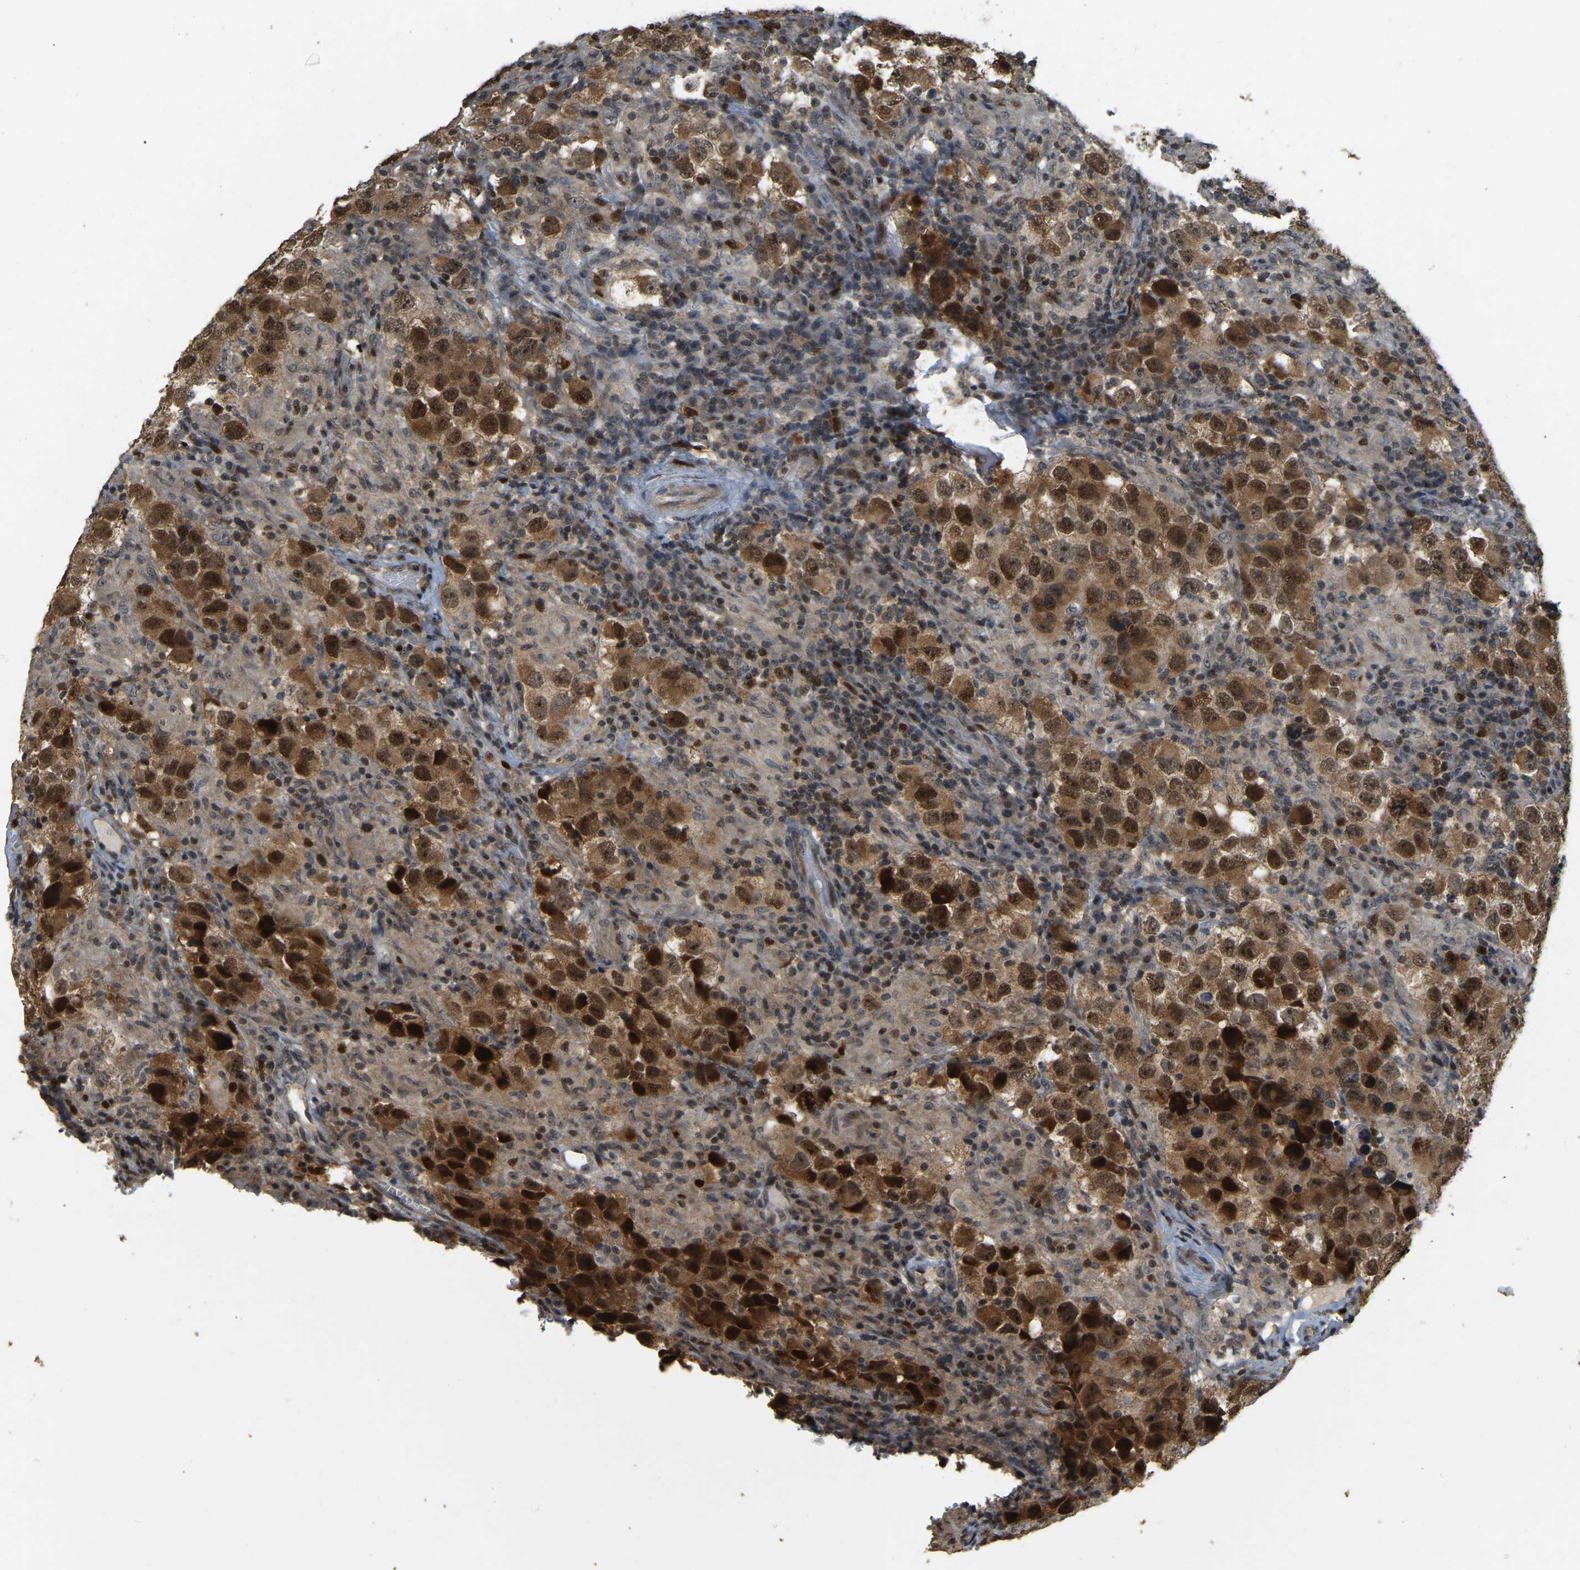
{"staining": {"intensity": "strong", "quantity": ">75%", "location": "cytoplasmic/membranous,nuclear"}, "tissue": "testis cancer", "cell_type": "Tumor cells", "image_type": "cancer", "snomed": [{"axis": "morphology", "description": "Carcinoma, Embryonal, NOS"}, {"axis": "topography", "description": "Testis"}], "caption": "IHC micrograph of neoplastic tissue: human testis cancer (embryonal carcinoma) stained using immunohistochemistry (IHC) demonstrates high levels of strong protein expression localized specifically in the cytoplasmic/membranous and nuclear of tumor cells, appearing as a cytoplasmic/membranous and nuclear brown color.", "gene": "BRF2", "patient": {"sex": "male", "age": 21}}